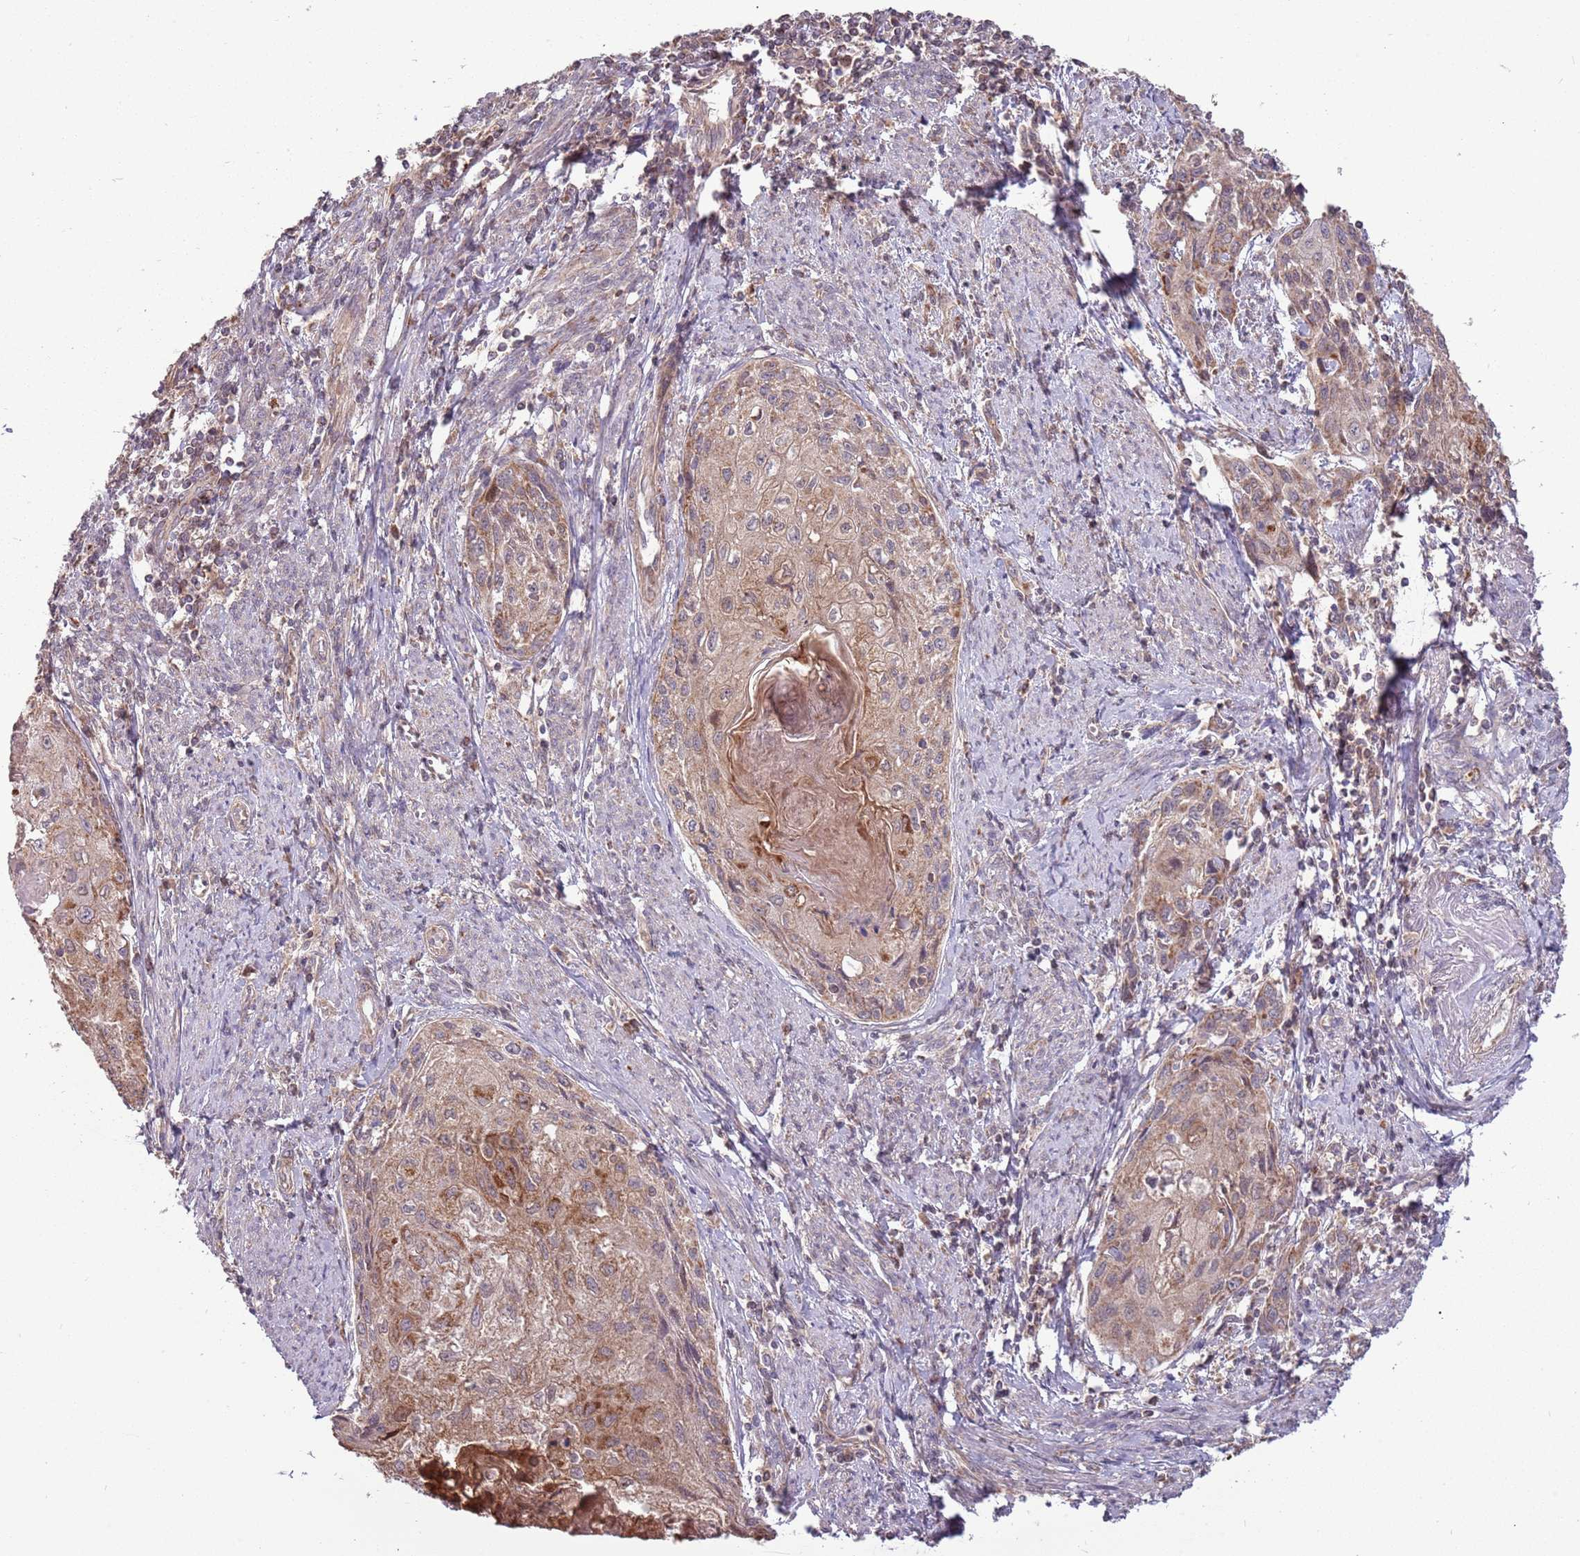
{"staining": {"intensity": "moderate", "quantity": "<25%", "location": "cytoplasmic/membranous"}, "tissue": "cervical cancer", "cell_type": "Tumor cells", "image_type": "cancer", "snomed": [{"axis": "morphology", "description": "Squamous cell carcinoma, NOS"}, {"axis": "topography", "description": "Cervix"}], "caption": "Brown immunohistochemical staining in squamous cell carcinoma (cervical) shows moderate cytoplasmic/membranous staining in approximately <25% of tumor cells. (Brightfield microscopy of DAB IHC at high magnification).", "gene": "RNF181", "patient": {"sex": "female", "age": 67}}